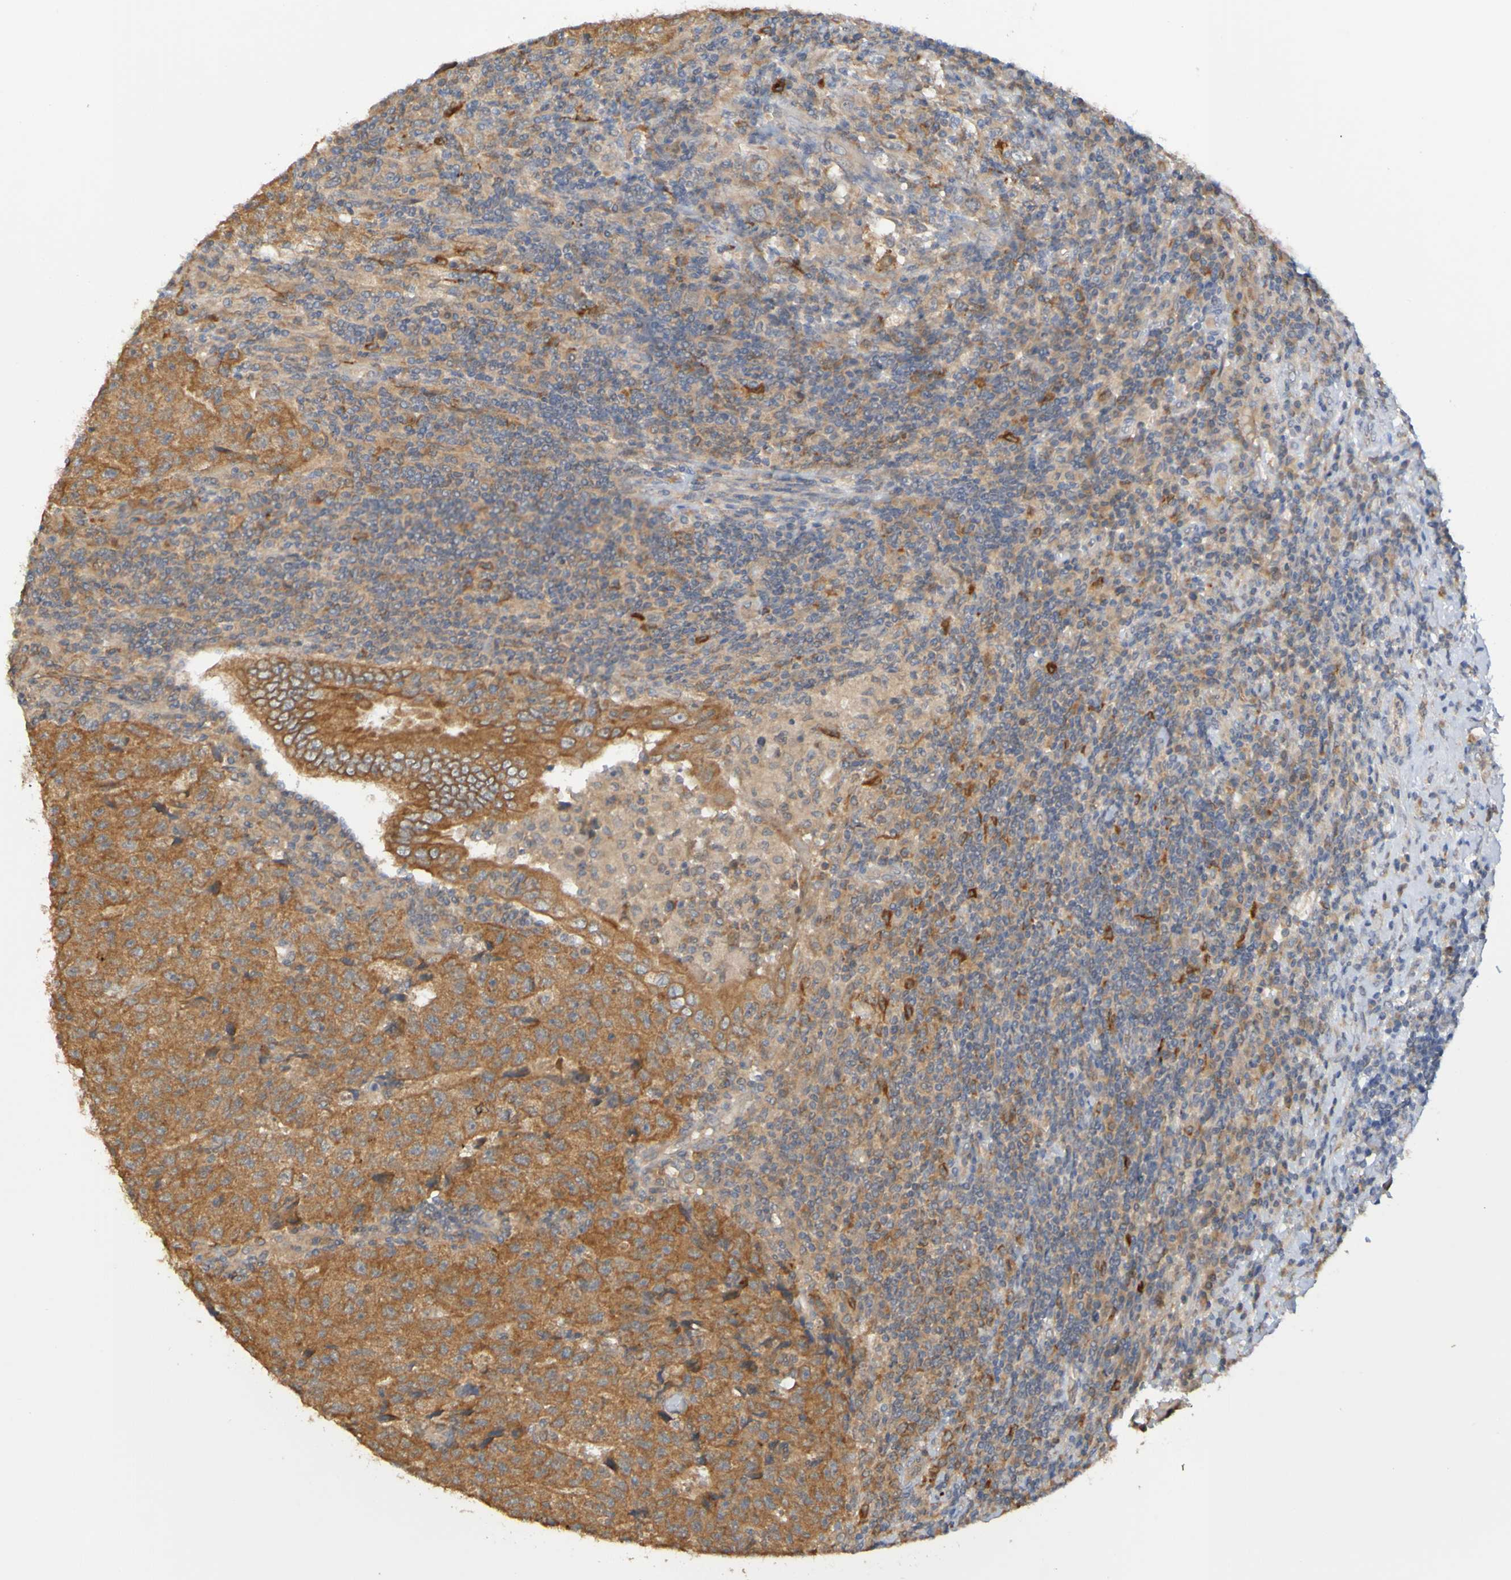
{"staining": {"intensity": "strong", "quantity": ">75%", "location": "cytoplasmic/membranous"}, "tissue": "testis cancer", "cell_type": "Tumor cells", "image_type": "cancer", "snomed": [{"axis": "morphology", "description": "Necrosis, NOS"}, {"axis": "morphology", "description": "Carcinoma, Embryonal, NOS"}, {"axis": "topography", "description": "Testis"}], "caption": "Brown immunohistochemical staining in testis cancer exhibits strong cytoplasmic/membranous positivity in about >75% of tumor cells.", "gene": "NAV2", "patient": {"sex": "male", "age": 19}}